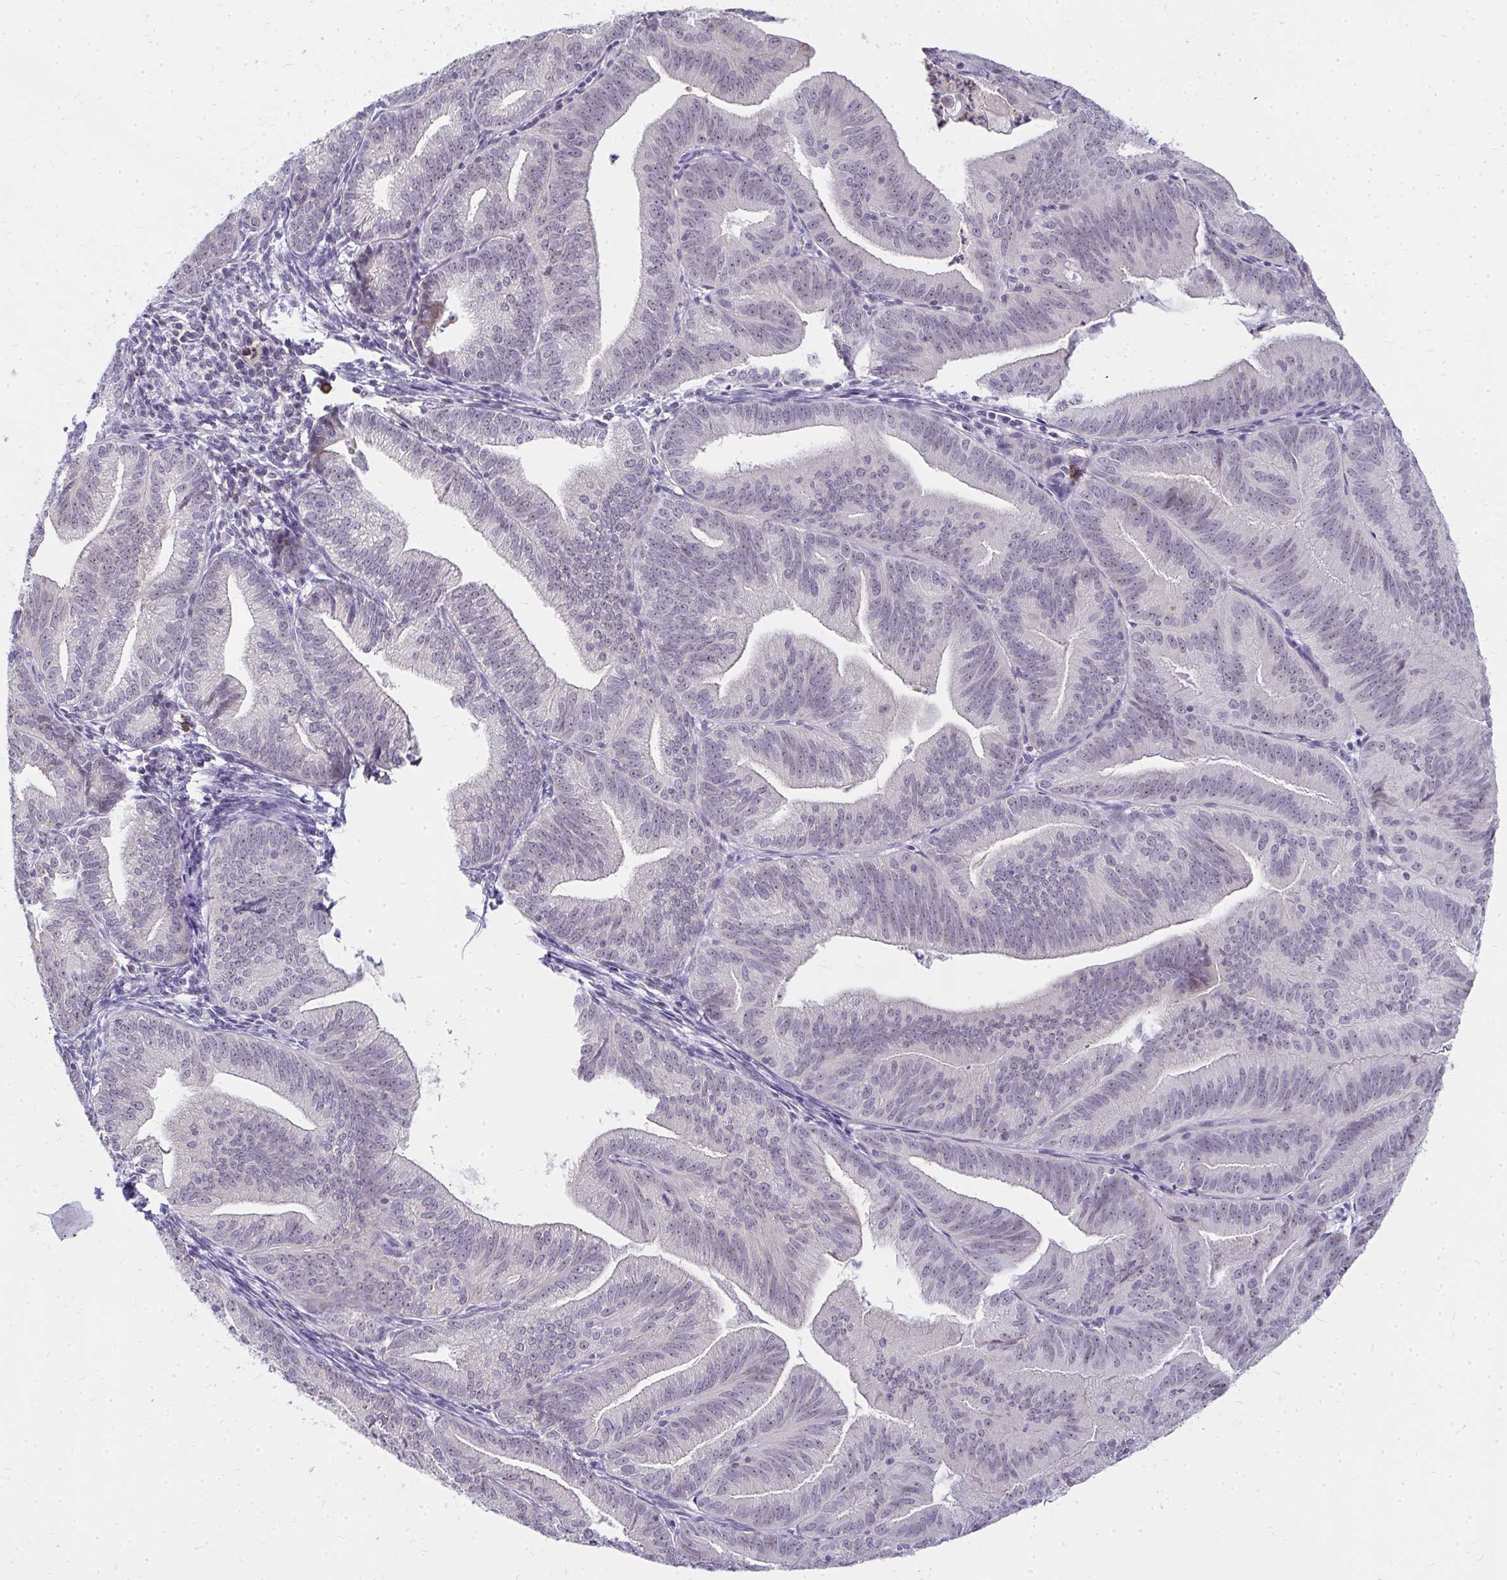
{"staining": {"intensity": "weak", "quantity": "<25%", "location": "nuclear"}, "tissue": "endometrial cancer", "cell_type": "Tumor cells", "image_type": "cancer", "snomed": [{"axis": "morphology", "description": "Adenocarcinoma, NOS"}, {"axis": "topography", "description": "Endometrium"}], "caption": "The IHC photomicrograph has no significant positivity in tumor cells of endometrial cancer tissue. (Immunohistochemistry, brightfield microscopy, high magnification).", "gene": "FAM9A", "patient": {"sex": "female", "age": 70}}